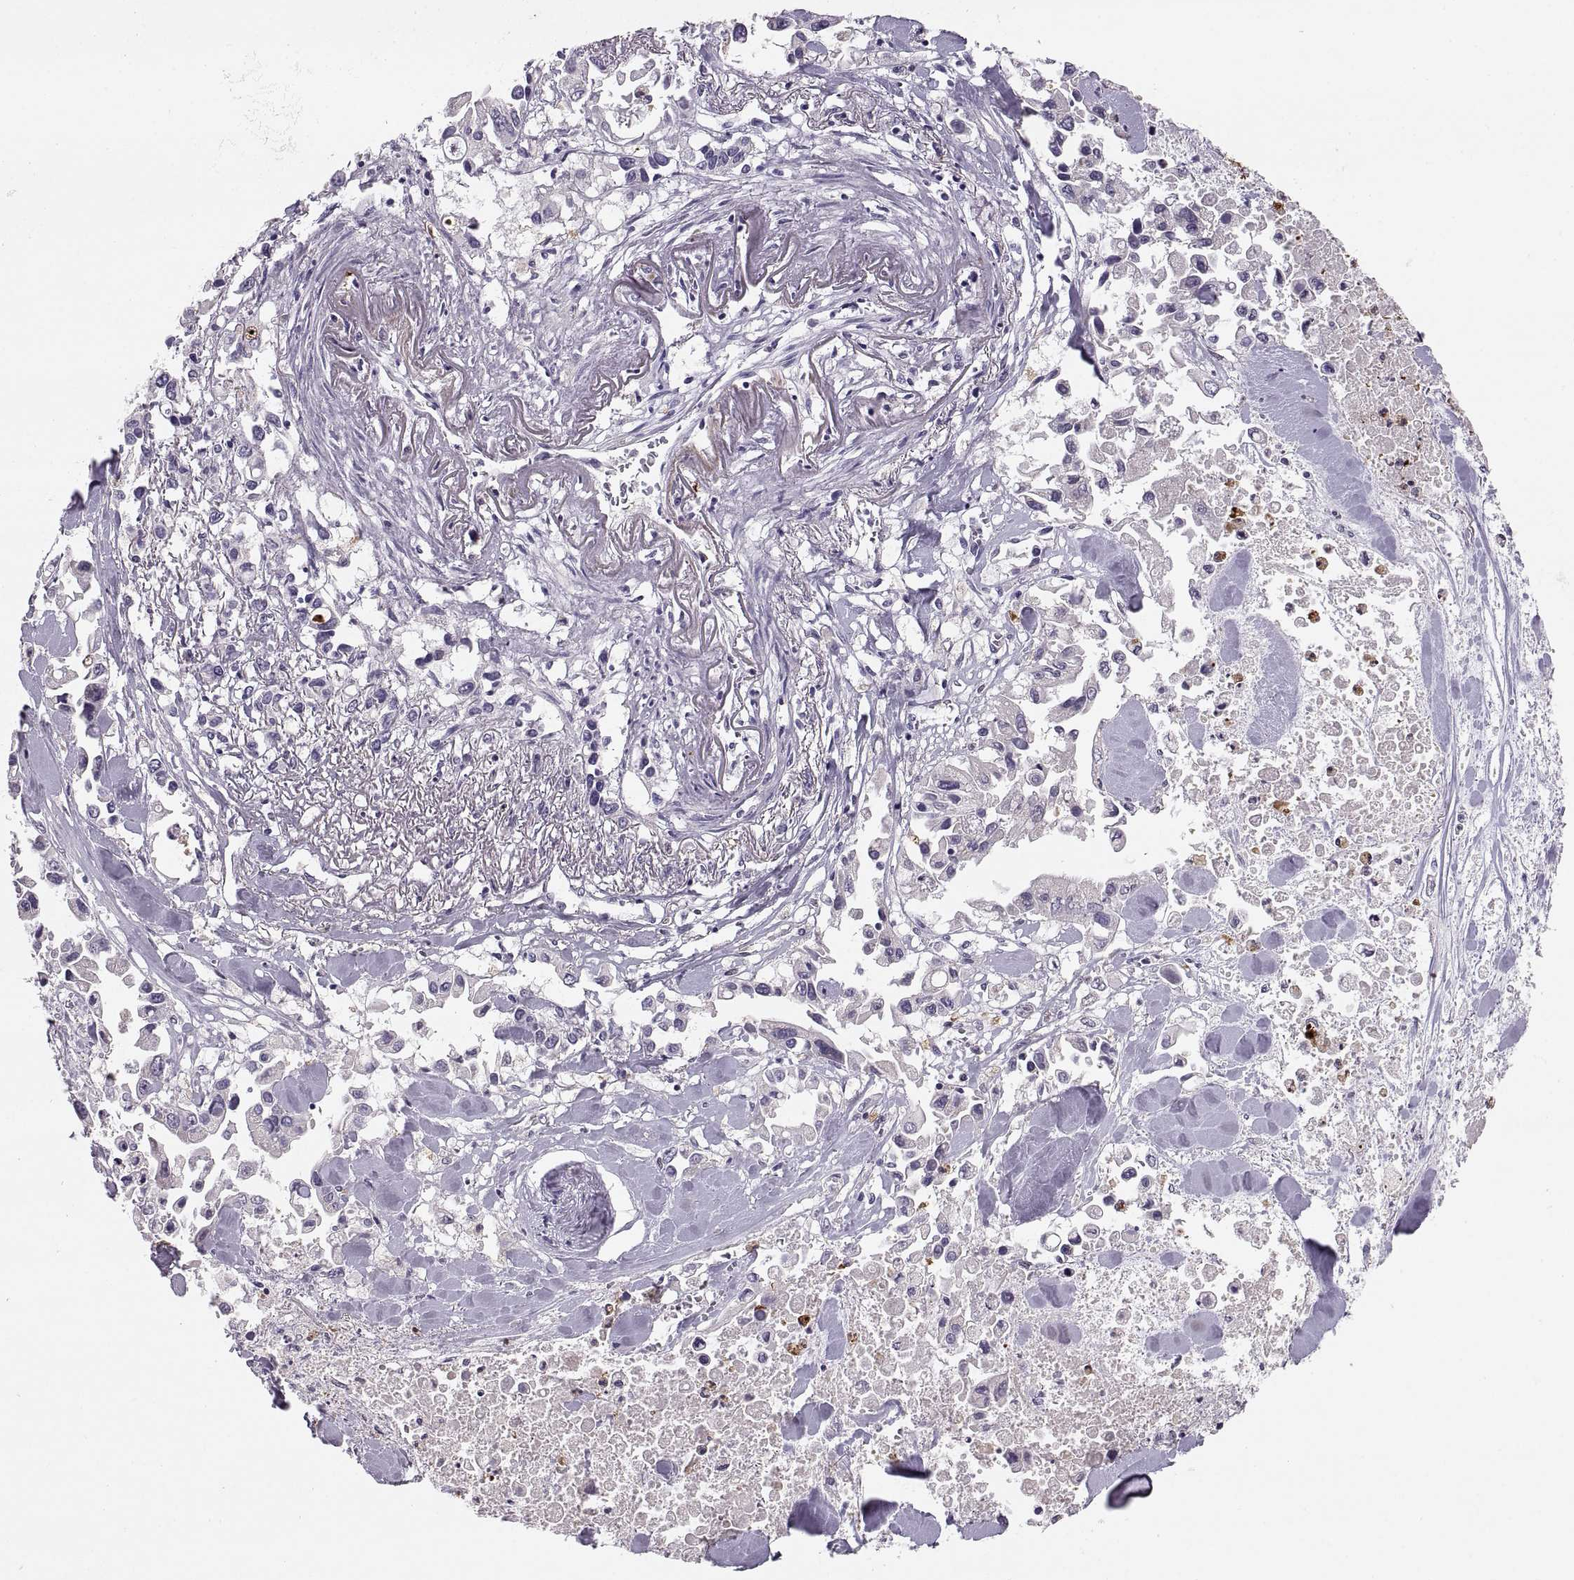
{"staining": {"intensity": "negative", "quantity": "none", "location": "none"}, "tissue": "pancreatic cancer", "cell_type": "Tumor cells", "image_type": "cancer", "snomed": [{"axis": "morphology", "description": "Adenocarcinoma, NOS"}, {"axis": "topography", "description": "Pancreas"}], "caption": "IHC of human adenocarcinoma (pancreatic) exhibits no positivity in tumor cells.", "gene": "ADH6", "patient": {"sex": "female", "age": 83}}